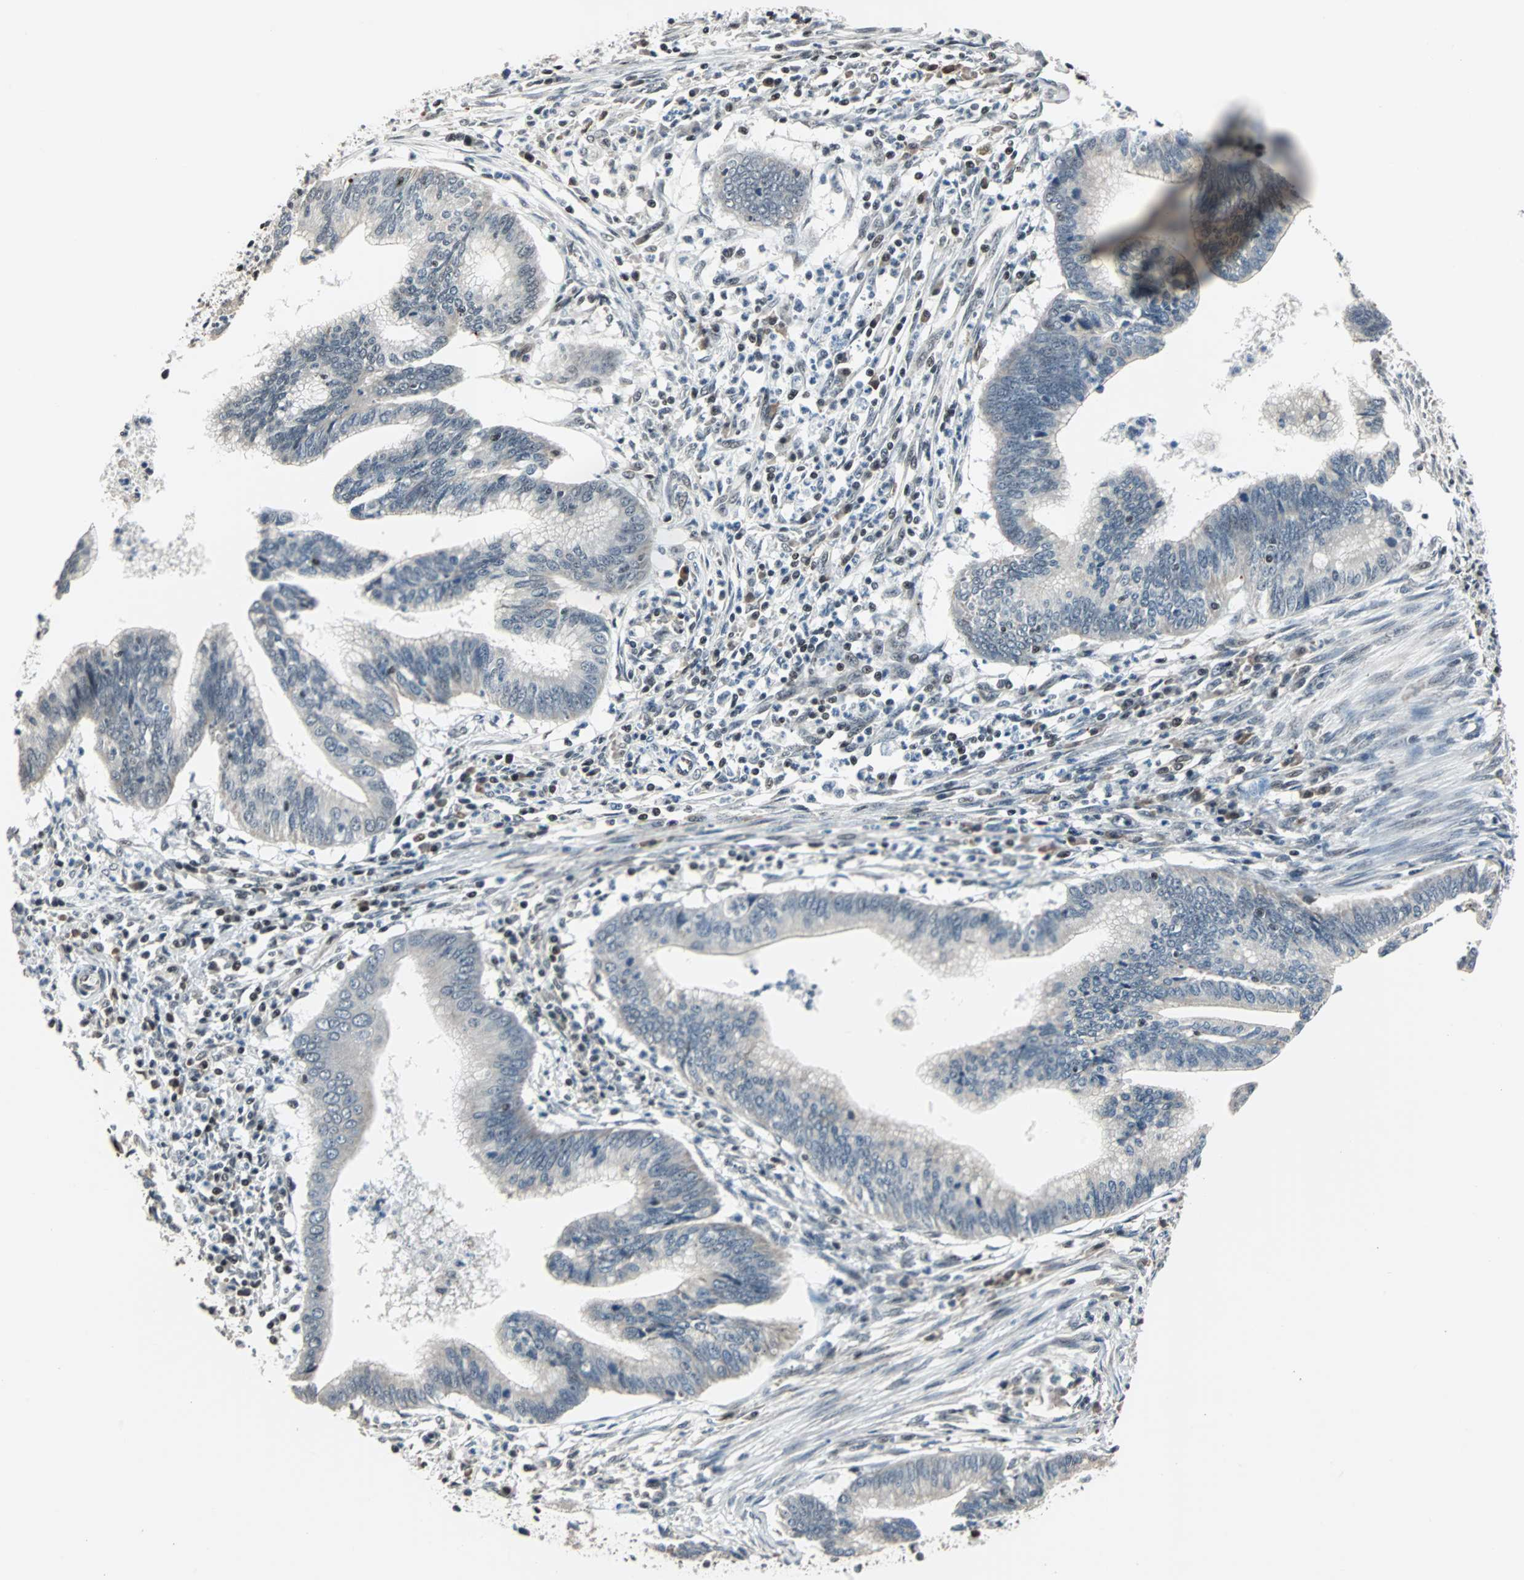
{"staining": {"intensity": "weak", "quantity": "<25%", "location": "cytoplasmic/membranous"}, "tissue": "cervical cancer", "cell_type": "Tumor cells", "image_type": "cancer", "snomed": [{"axis": "morphology", "description": "Adenocarcinoma, NOS"}, {"axis": "topography", "description": "Cervix"}], "caption": "Immunohistochemistry photomicrograph of adenocarcinoma (cervical) stained for a protein (brown), which displays no expression in tumor cells.", "gene": "TERF2IP", "patient": {"sex": "female", "age": 36}}